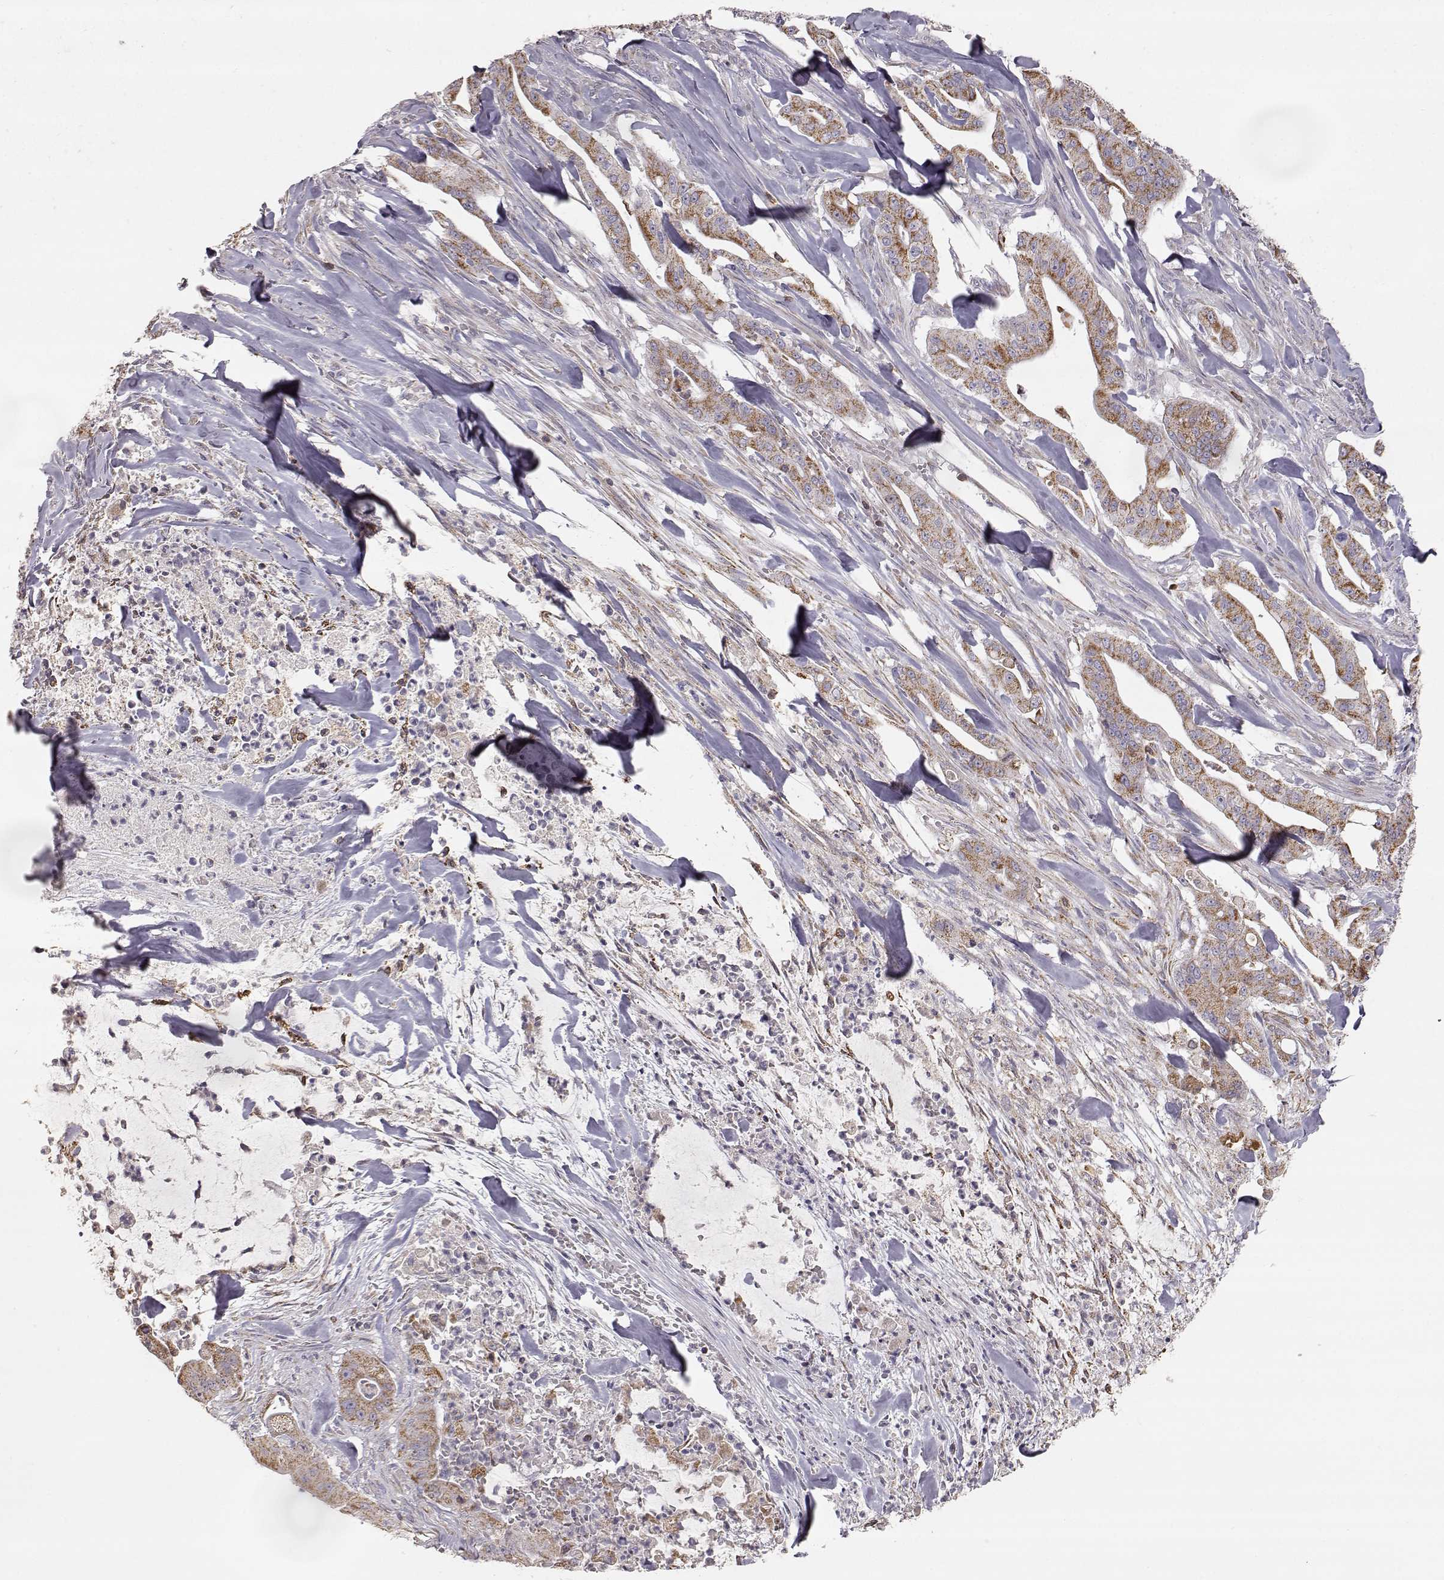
{"staining": {"intensity": "strong", "quantity": ">75%", "location": "cytoplasmic/membranous"}, "tissue": "pancreatic cancer", "cell_type": "Tumor cells", "image_type": "cancer", "snomed": [{"axis": "morphology", "description": "Normal tissue, NOS"}, {"axis": "morphology", "description": "Inflammation, NOS"}, {"axis": "morphology", "description": "Adenocarcinoma, NOS"}, {"axis": "topography", "description": "Pancreas"}], "caption": "This micrograph reveals pancreatic cancer (adenocarcinoma) stained with immunohistochemistry (IHC) to label a protein in brown. The cytoplasmic/membranous of tumor cells show strong positivity for the protein. Nuclei are counter-stained blue.", "gene": "GRAP2", "patient": {"sex": "male", "age": 57}}